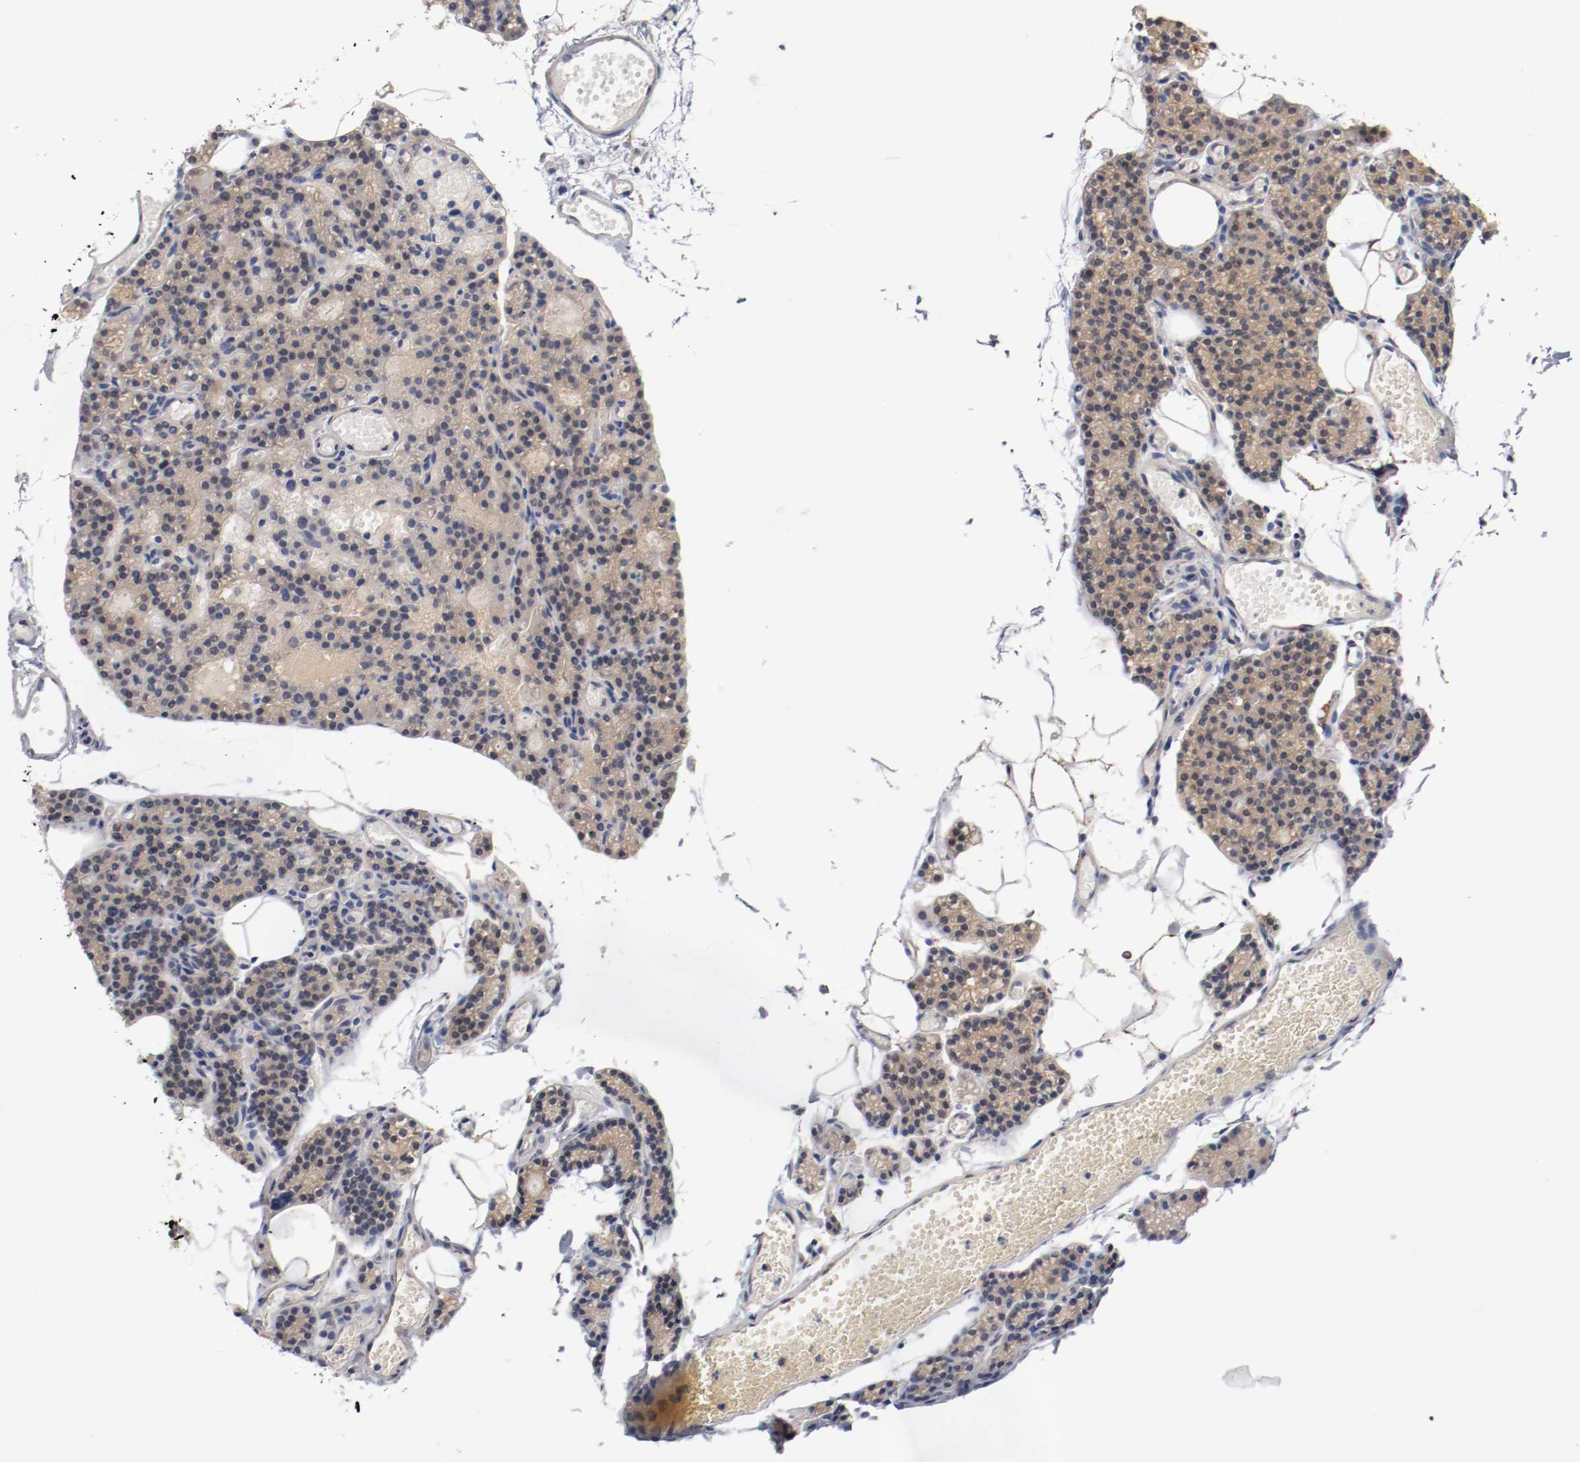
{"staining": {"intensity": "weak", "quantity": ">75%", "location": "cytoplasmic/membranous"}, "tissue": "parathyroid gland", "cell_type": "Glandular cells", "image_type": "normal", "snomed": [{"axis": "morphology", "description": "Normal tissue, NOS"}, {"axis": "topography", "description": "Parathyroid gland"}], "caption": "This micrograph shows IHC staining of unremarkable human parathyroid gland, with low weak cytoplasmic/membranous positivity in approximately >75% of glandular cells.", "gene": "HGS", "patient": {"sex": "female", "age": 60}}